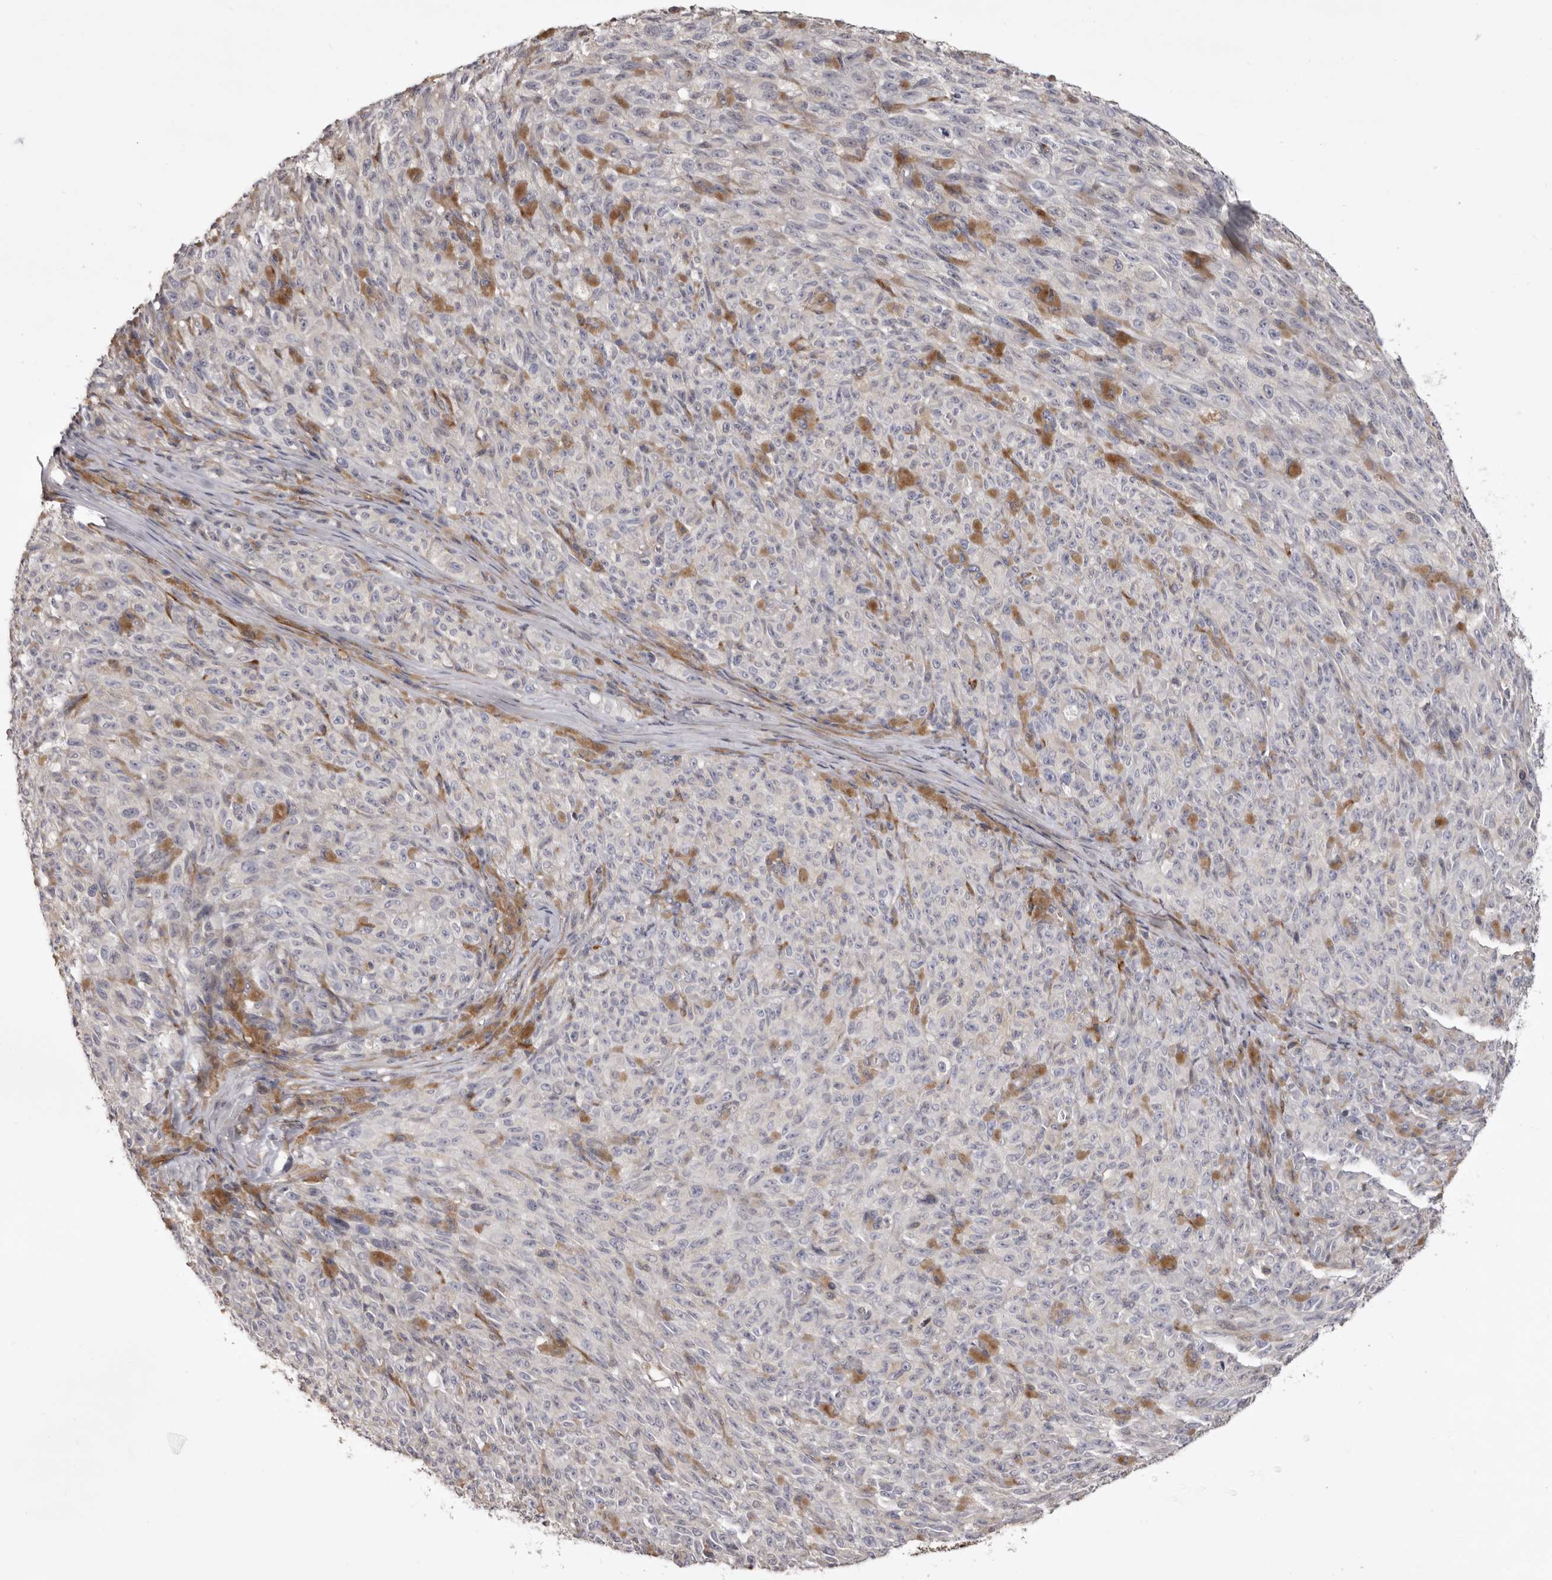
{"staining": {"intensity": "moderate", "quantity": "<25%", "location": "cytoplasmic/membranous"}, "tissue": "melanoma", "cell_type": "Tumor cells", "image_type": "cancer", "snomed": [{"axis": "morphology", "description": "Malignant melanoma, NOS"}, {"axis": "topography", "description": "Skin"}], "caption": "Protein staining by immunohistochemistry shows moderate cytoplasmic/membranous positivity in about <25% of tumor cells in malignant melanoma.", "gene": "PIGX", "patient": {"sex": "female", "age": 82}}